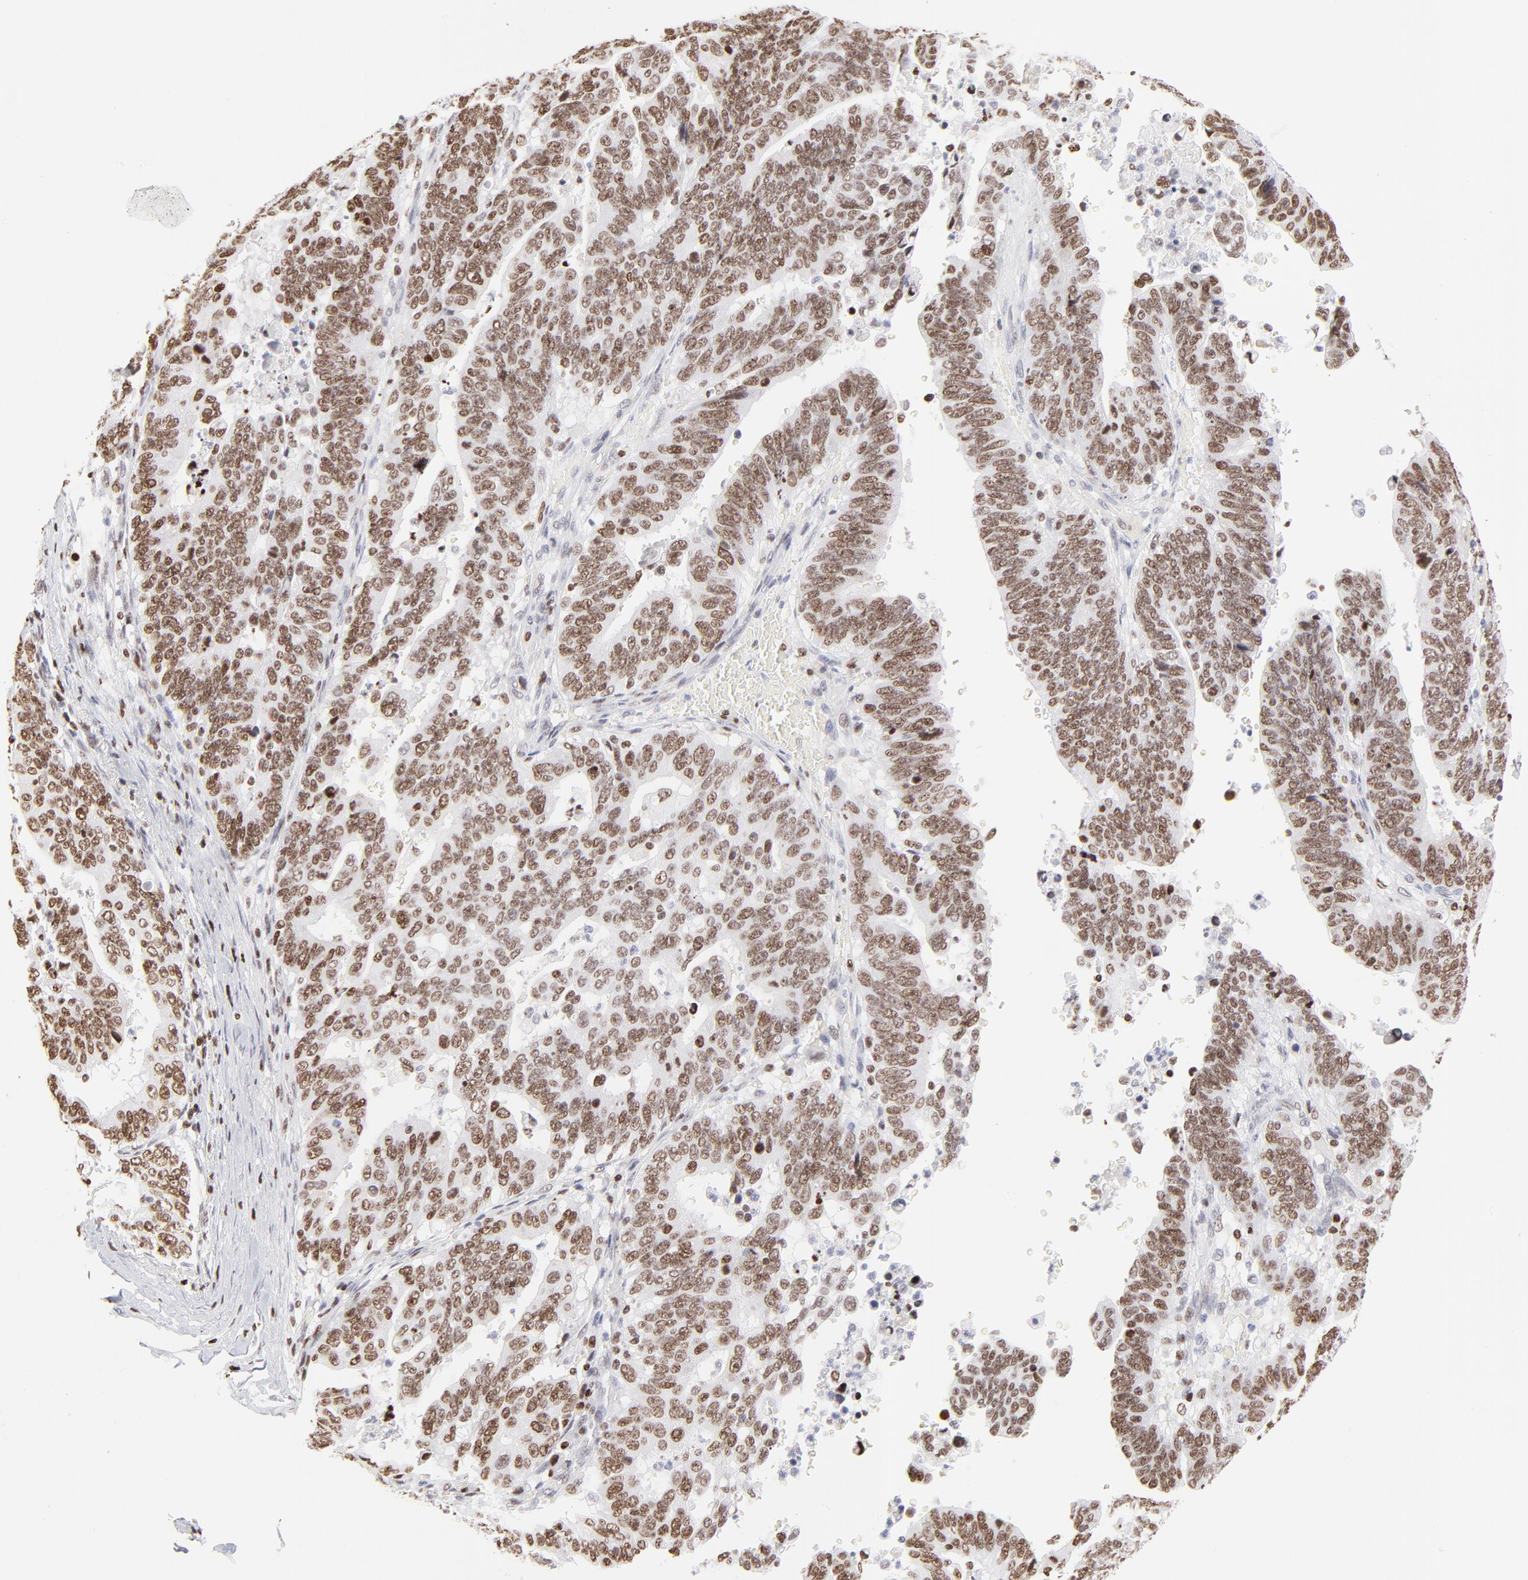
{"staining": {"intensity": "strong", "quantity": ">75%", "location": "nuclear"}, "tissue": "stomach cancer", "cell_type": "Tumor cells", "image_type": "cancer", "snomed": [{"axis": "morphology", "description": "Adenocarcinoma, NOS"}, {"axis": "topography", "description": "Stomach, upper"}], "caption": "Stomach cancer (adenocarcinoma) stained with a brown dye demonstrates strong nuclear positive expression in about >75% of tumor cells.", "gene": "PARP1", "patient": {"sex": "female", "age": 50}}